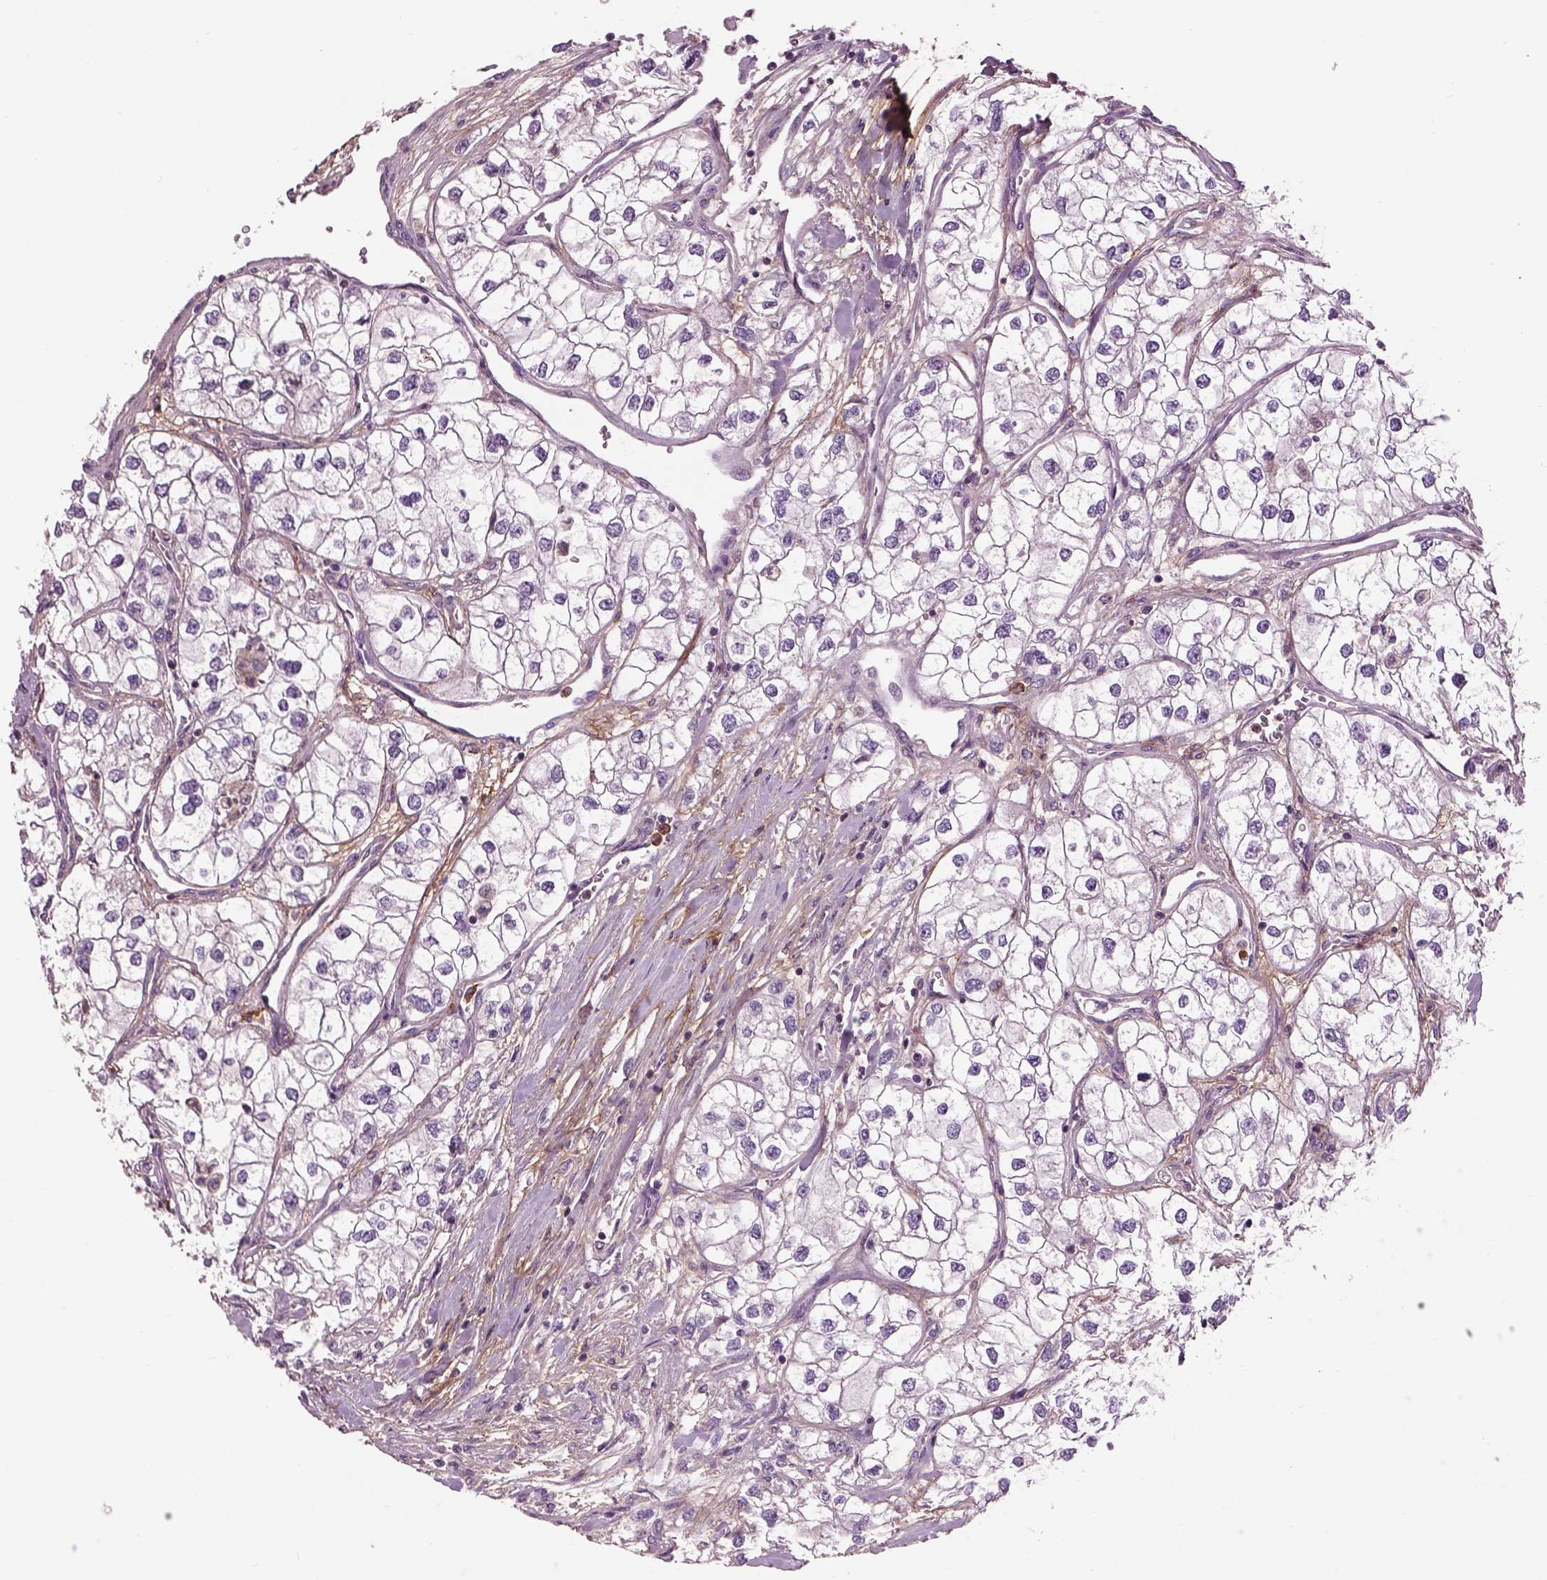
{"staining": {"intensity": "negative", "quantity": "none", "location": "none"}, "tissue": "renal cancer", "cell_type": "Tumor cells", "image_type": "cancer", "snomed": [{"axis": "morphology", "description": "Adenocarcinoma, NOS"}, {"axis": "topography", "description": "Kidney"}], "caption": "An immunohistochemistry (IHC) image of renal cancer is shown. There is no staining in tumor cells of renal cancer.", "gene": "EMILIN2", "patient": {"sex": "male", "age": 59}}